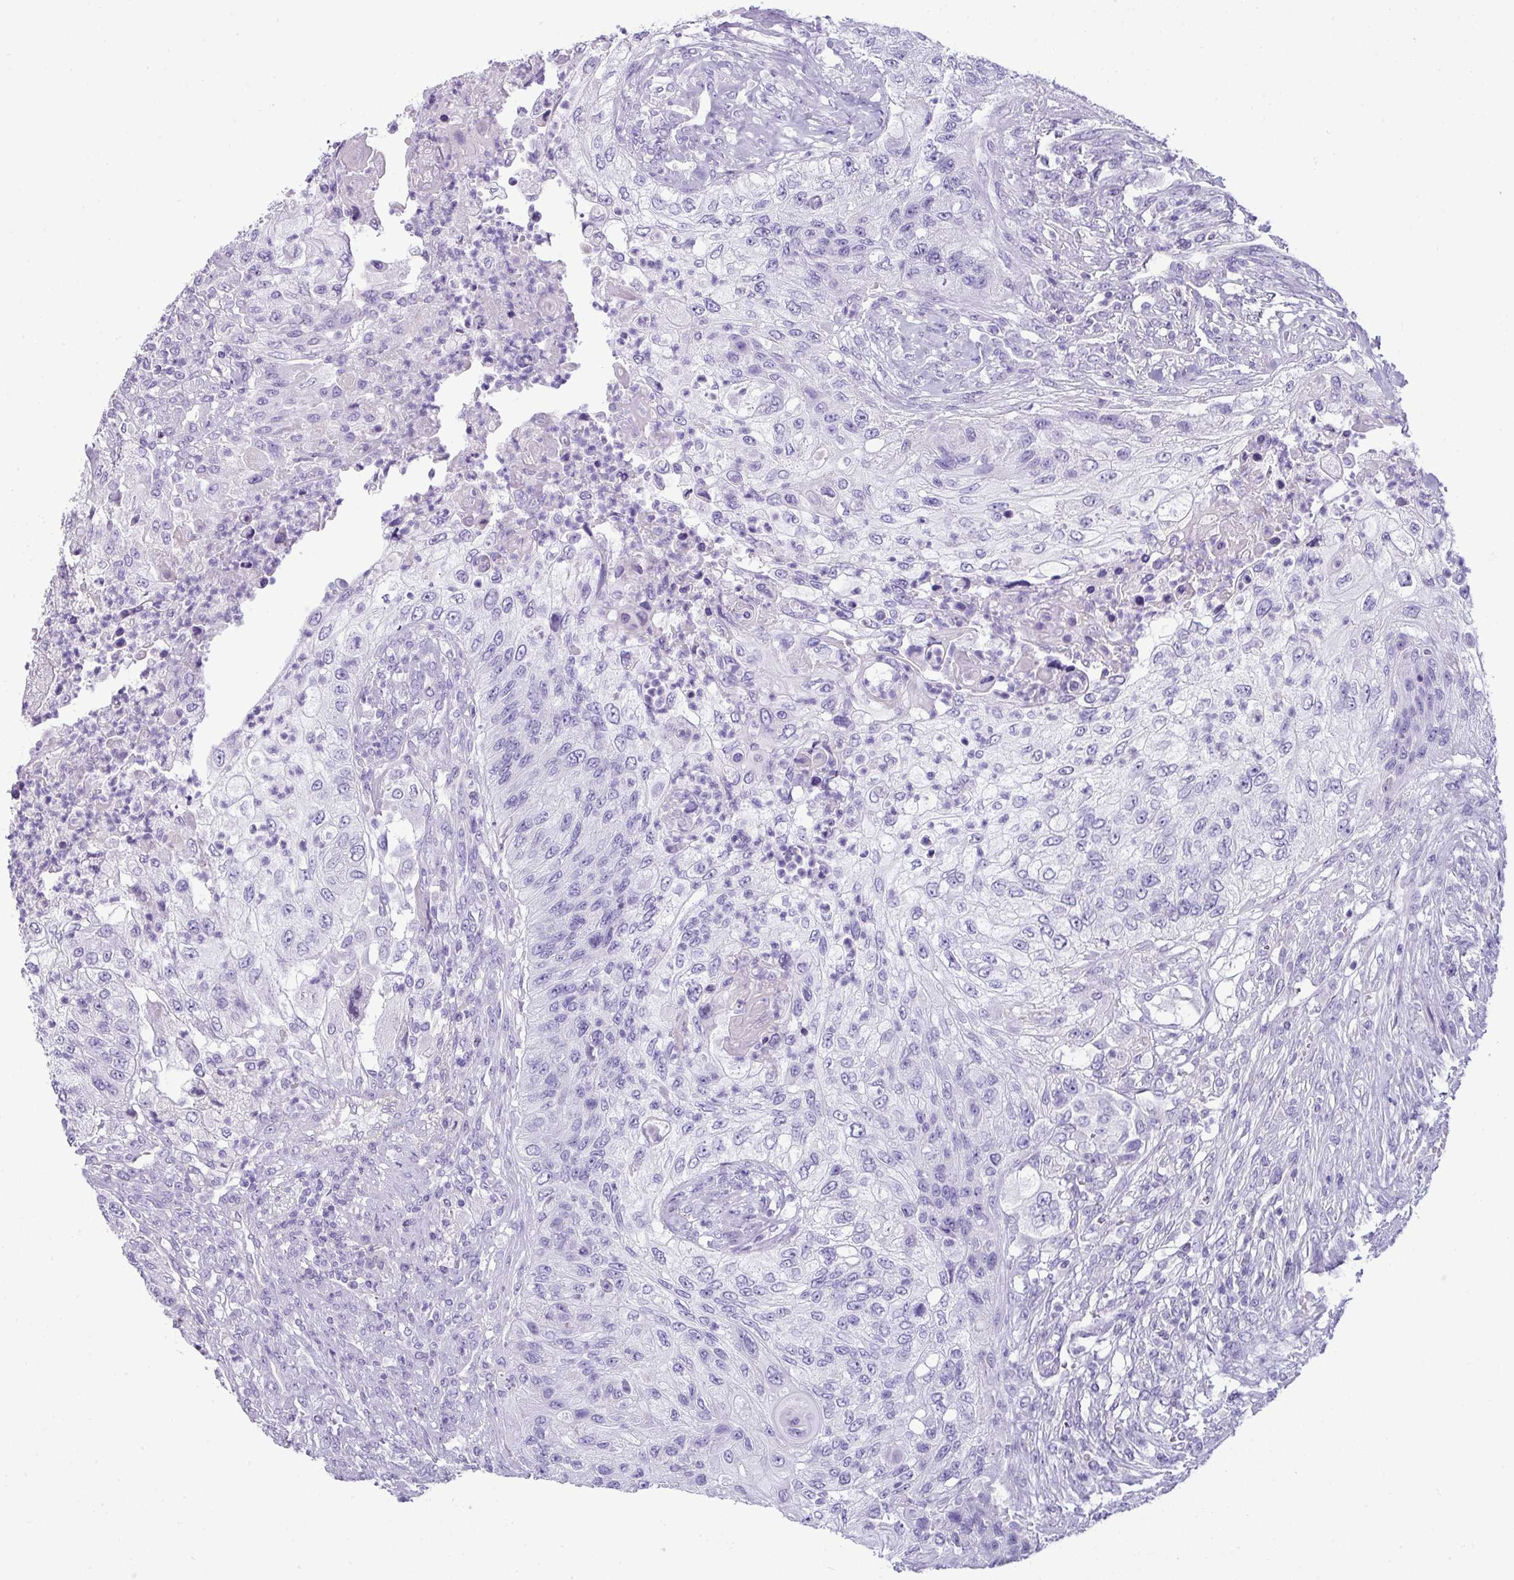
{"staining": {"intensity": "negative", "quantity": "none", "location": "none"}, "tissue": "urothelial cancer", "cell_type": "Tumor cells", "image_type": "cancer", "snomed": [{"axis": "morphology", "description": "Urothelial carcinoma, High grade"}, {"axis": "topography", "description": "Urinary bladder"}], "caption": "IHC photomicrograph of neoplastic tissue: urothelial carcinoma (high-grade) stained with DAB reveals no significant protein expression in tumor cells.", "gene": "VCX2", "patient": {"sex": "female", "age": 60}}